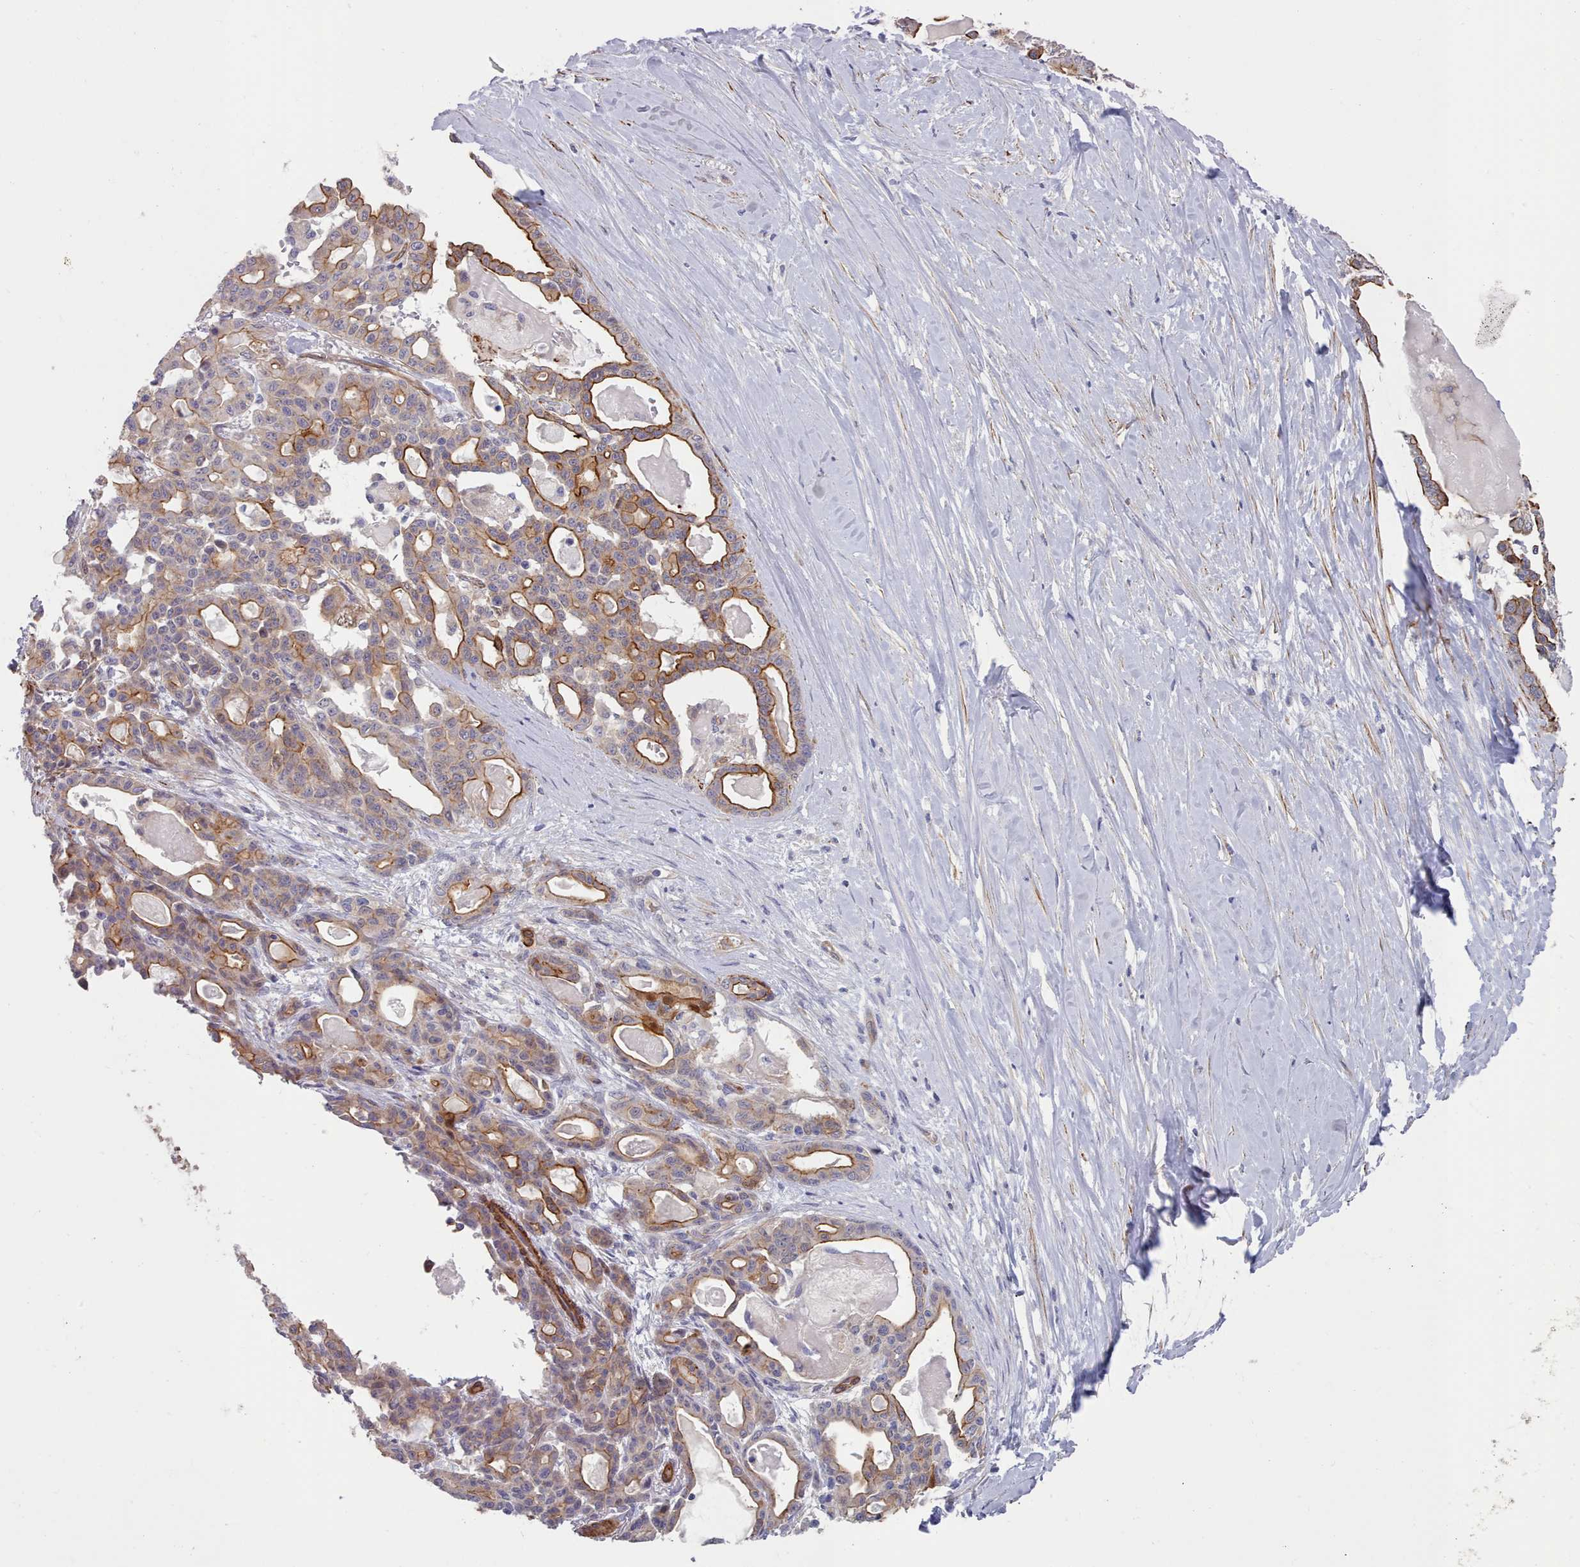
{"staining": {"intensity": "moderate", "quantity": "25%-75%", "location": "cytoplasmic/membranous"}, "tissue": "pancreatic cancer", "cell_type": "Tumor cells", "image_type": "cancer", "snomed": [{"axis": "morphology", "description": "Adenocarcinoma, NOS"}, {"axis": "topography", "description": "Pancreas"}], "caption": "Protein staining of adenocarcinoma (pancreatic) tissue reveals moderate cytoplasmic/membranous staining in about 25%-75% of tumor cells. Ihc stains the protein in brown and the nuclei are stained blue.", "gene": "G6PC1", "patient": {"sex": "male", "age": 63}}